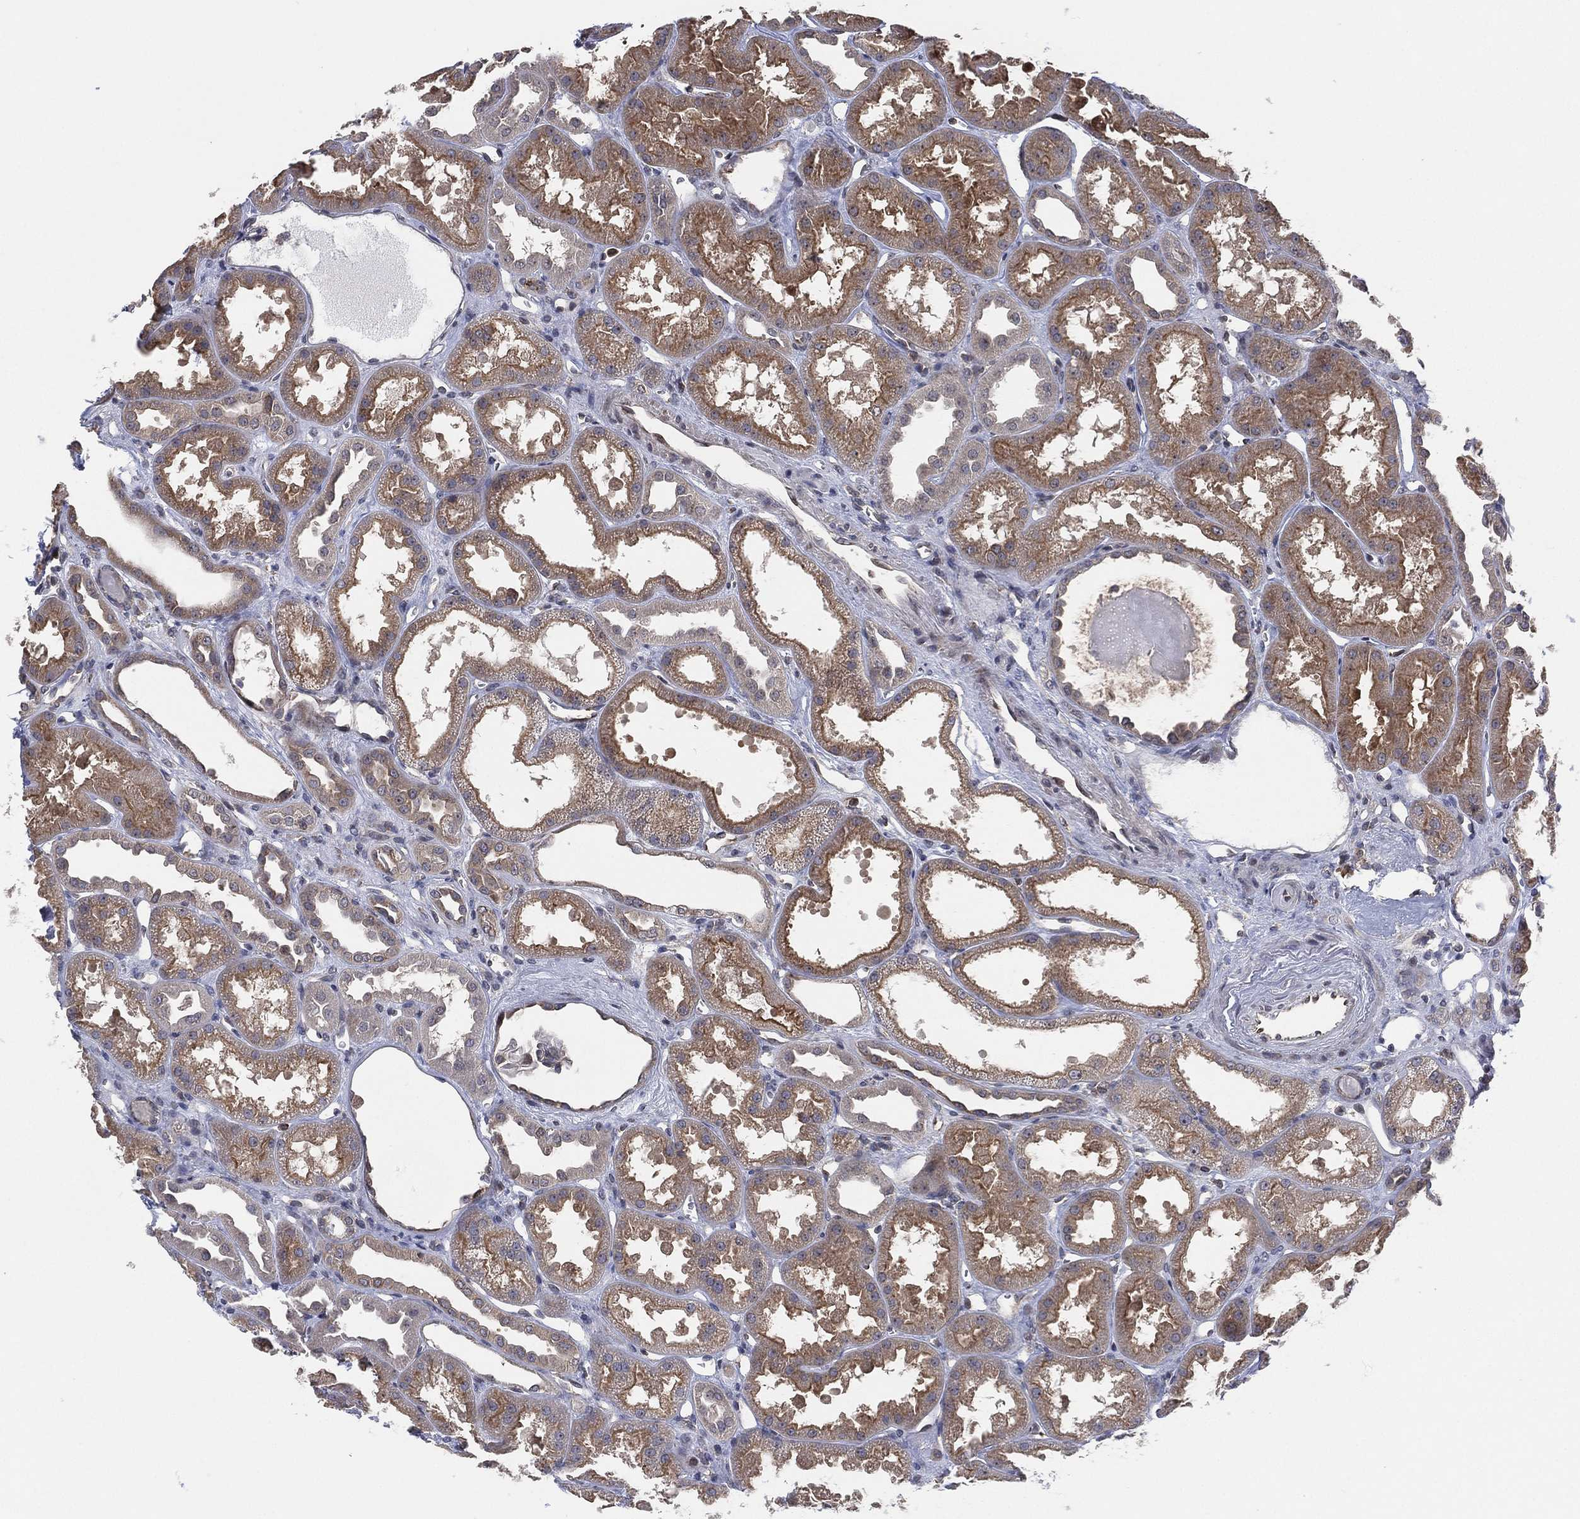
{"staining": {"intensity": "negative", "quantity": "none", "location": "none"}, "tissue": "kidney", "cell_type": "Cells in glomeruli", "image_type": "normal", "snomed": [{"axis": "morphology", "description": "Normal tissue, NOS"}, {"axis": "topography", "description": "Kidney"}], "caption": "This photomicrograph is of unremarkable kidney stained with immunohistochemistry (IHC) to label a protein in brown with the nuclei are counter-stained blue. There is no expression in cells in glomeruli.", "gene": "TMCO1", "patient": {"sex": "male", "age": 61}}